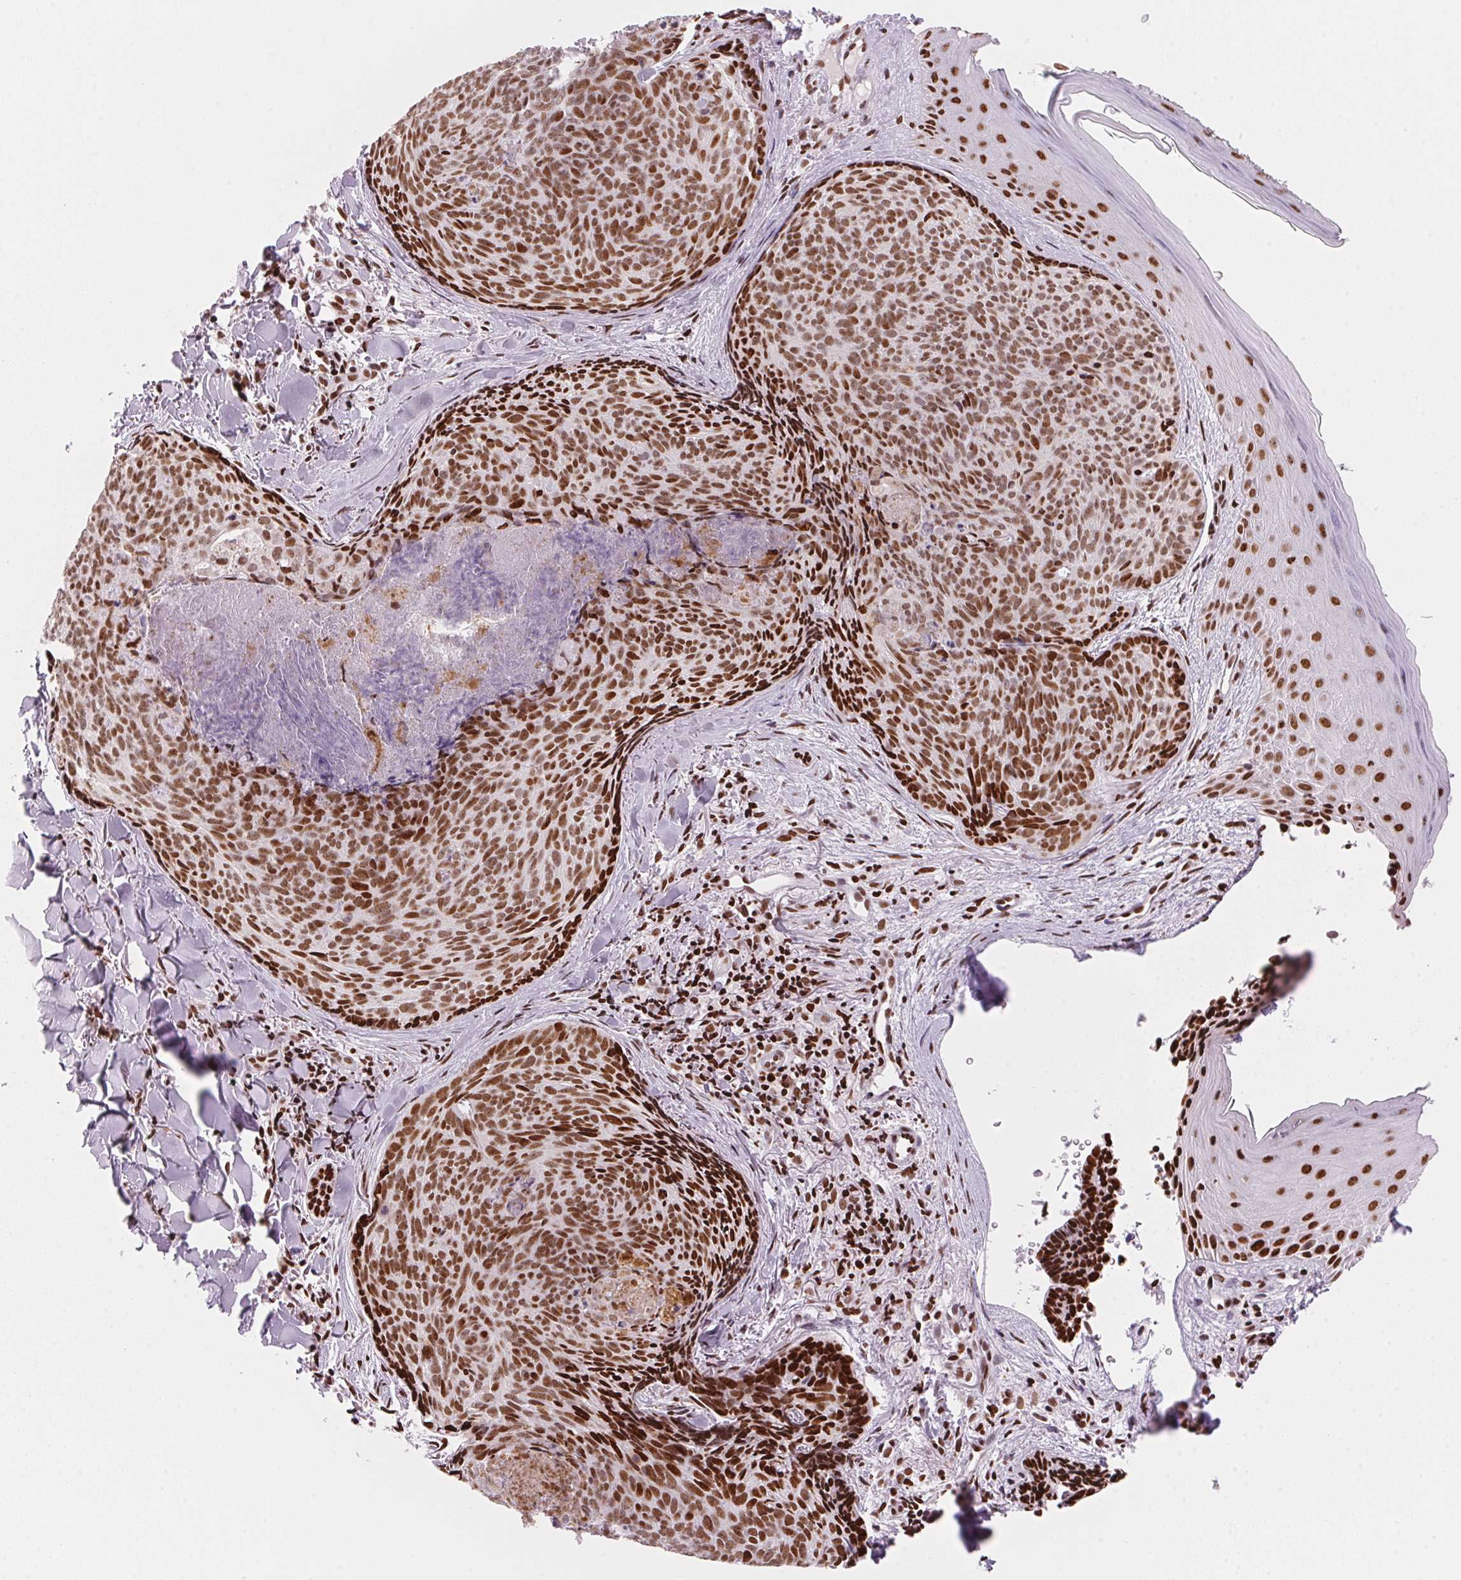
{"staining": {"intensity": "strong", "quantity": ">75%", "location": "nuclear"}, "tissue": "skin cancer", "cell_type": "Tumor cells", "image_type": "cancer", "snomed": [{"axis": "morphology", "description": "Basal cell carcinoma"}, {"axis": "topography", "description": "Skin"}], "caption": "Skin cancer (basal cell carcinoma) stained with DAB immunohistochemistry (IHC) exhibits high levels of strong nuclear staining in approximately >75% of tumor cells.", "gene": "NXF1", "patient": {"sex": "female", "age": 82}}